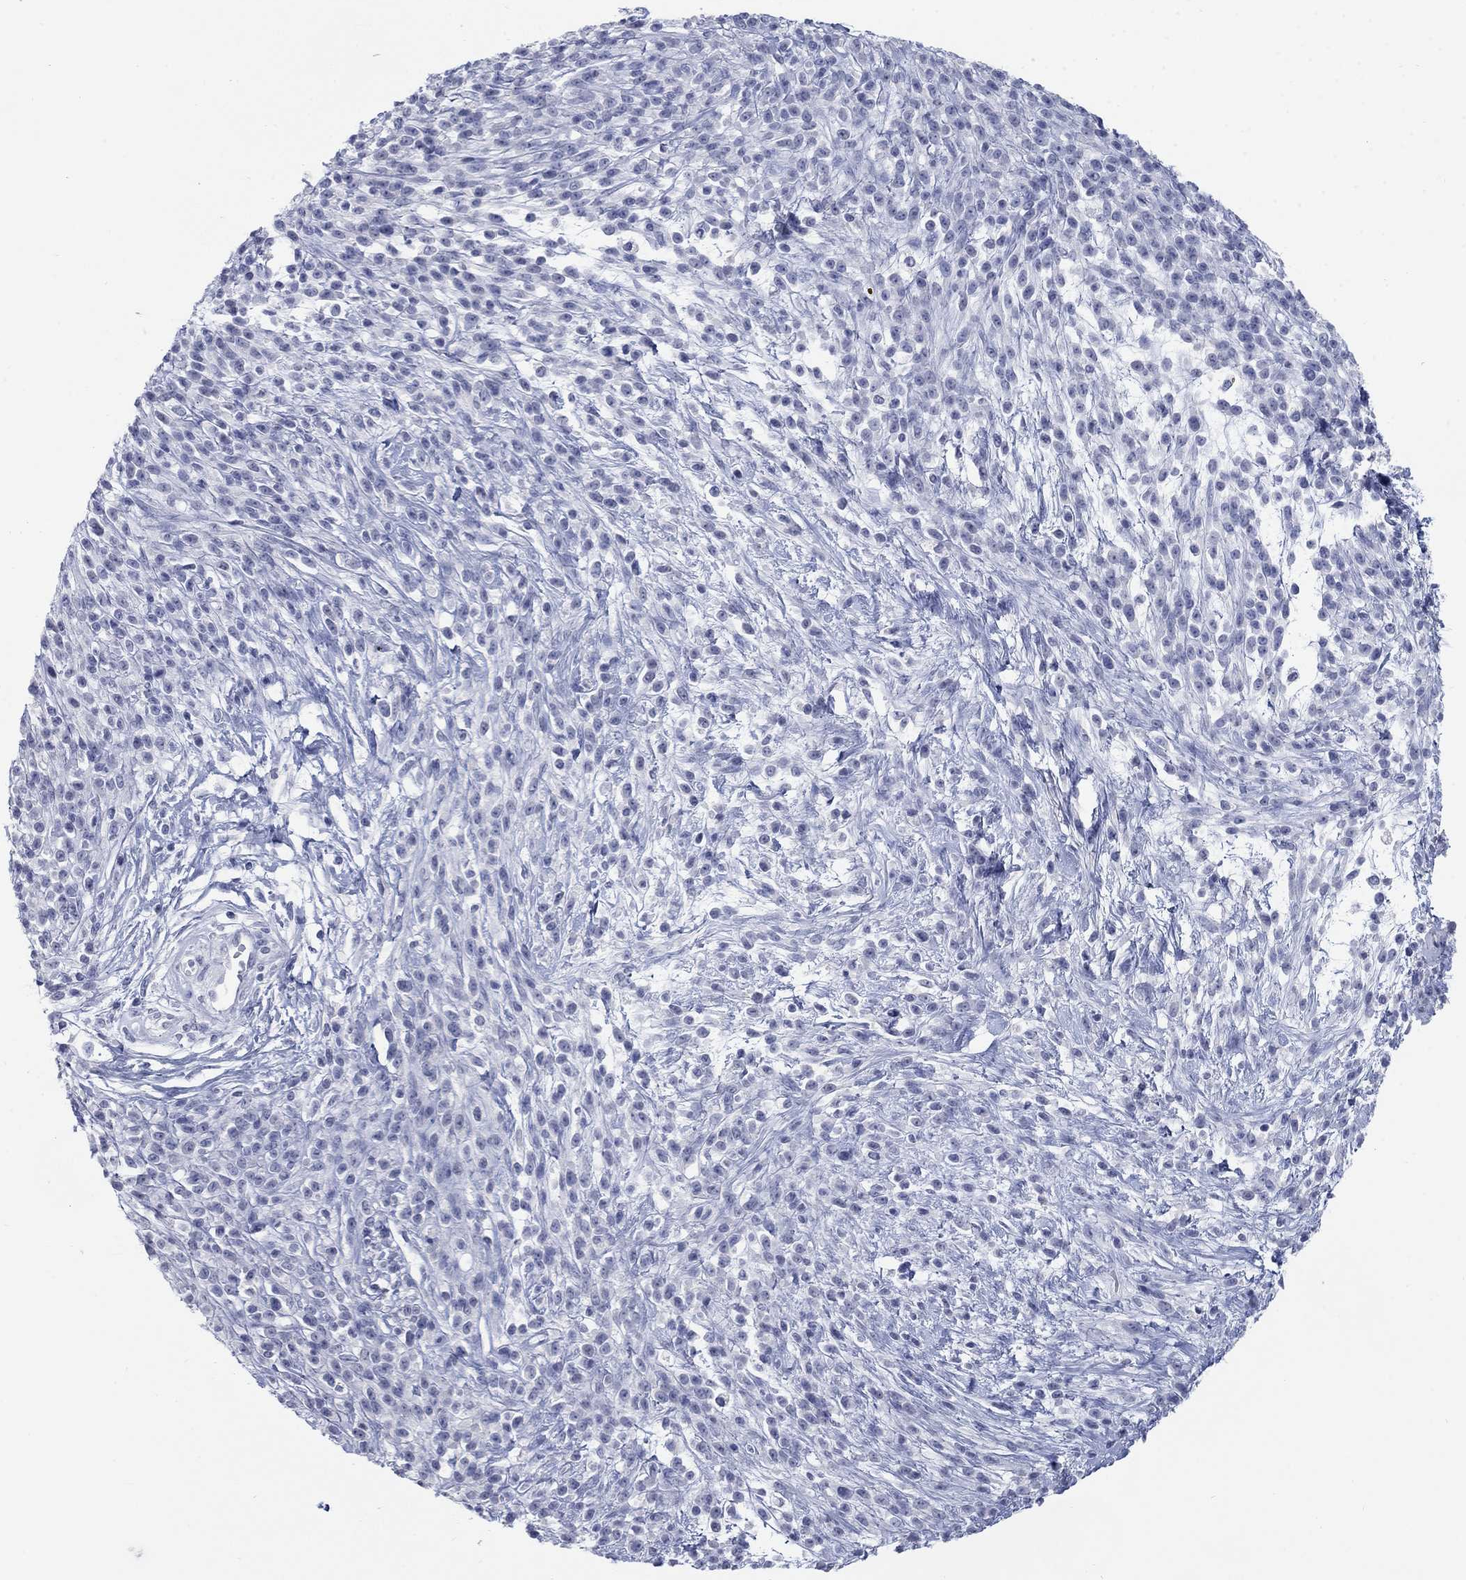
{"staining": {"intensity": "negative", "quantity": "none", "location": "none"}, "tissue": "melanoma", "cell_type": "Tumor cells", "image_type": "cancer", "snomed": [{"axis": "morphology", "description": "Malignant melanoma, NOS"}, {"axis": "topography", "description": "Skin"}, {"axis": "topography", "description": "Skin of trunk"}], "caption": "Human malignant melanoma stained for a protein using IHC demonstrates no staining in tumor cells.", "gene": "ATP6V1G2", "patient": {"sex": "male", "age": 74}}